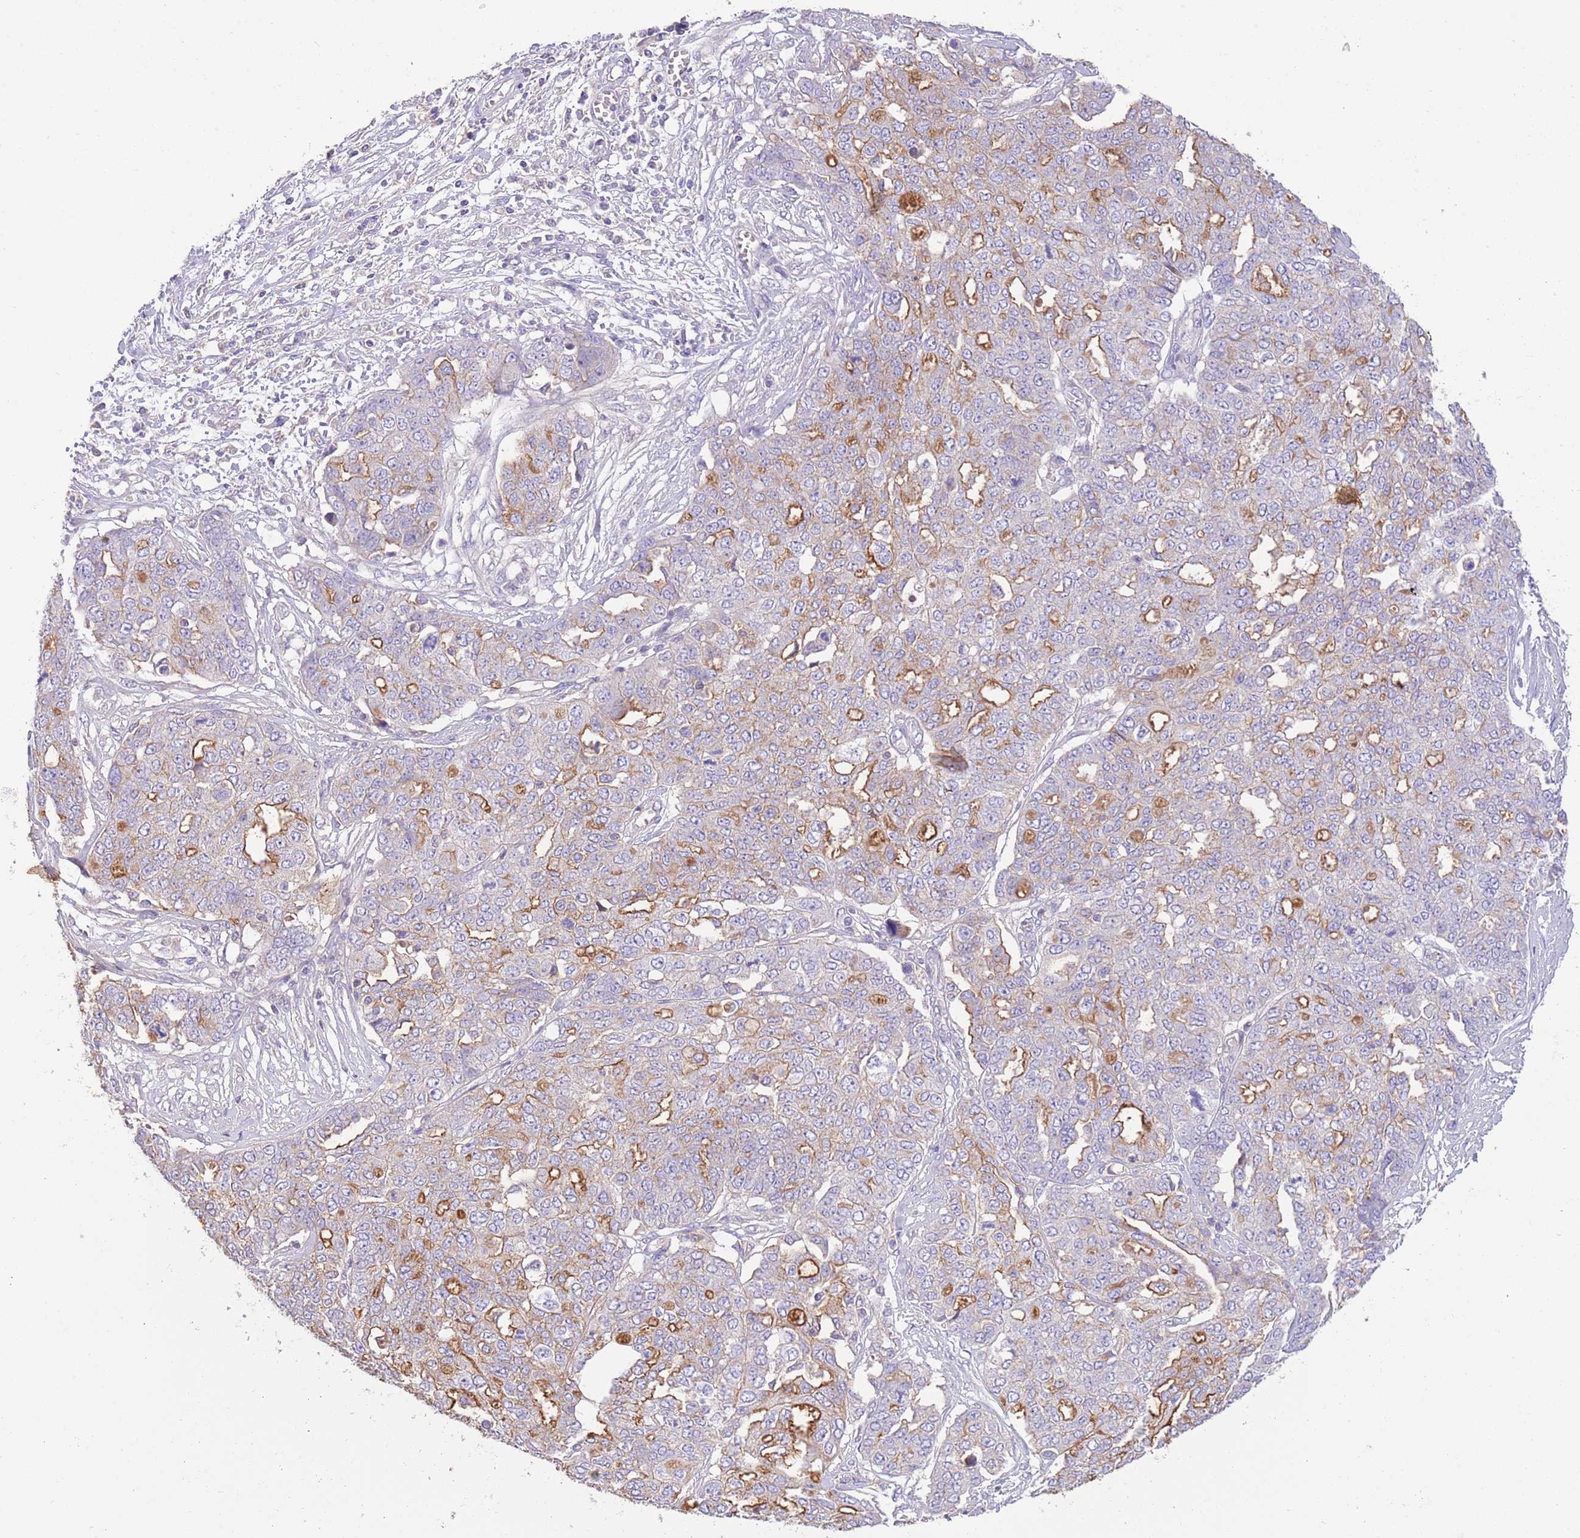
{"staining": {"intensity": "moderate", "quantity": "<25%", "location": "cytoplasmic/membranous"}, "tissue": "ovarian cancer", "cell_type": "Tumor cells", "image_type": "cancer", "snomed": [{"axis": "morphology", "description": "Cystadenocarcinoma, serous, NOS"}, {"axis": "topography", "description": "Soft tissue"}, {"axis": "topography", "description": "Ovary"}], "caption": "Brown immunohistochemical staining in ovarian cancer (serous cystadenocarcinoma) shows moderate cytoplasmic/membranous expression in approximately <25% of tumor cells.", "gene": "SFTPA1", "patient": {"sex": "female", "age": 57}}